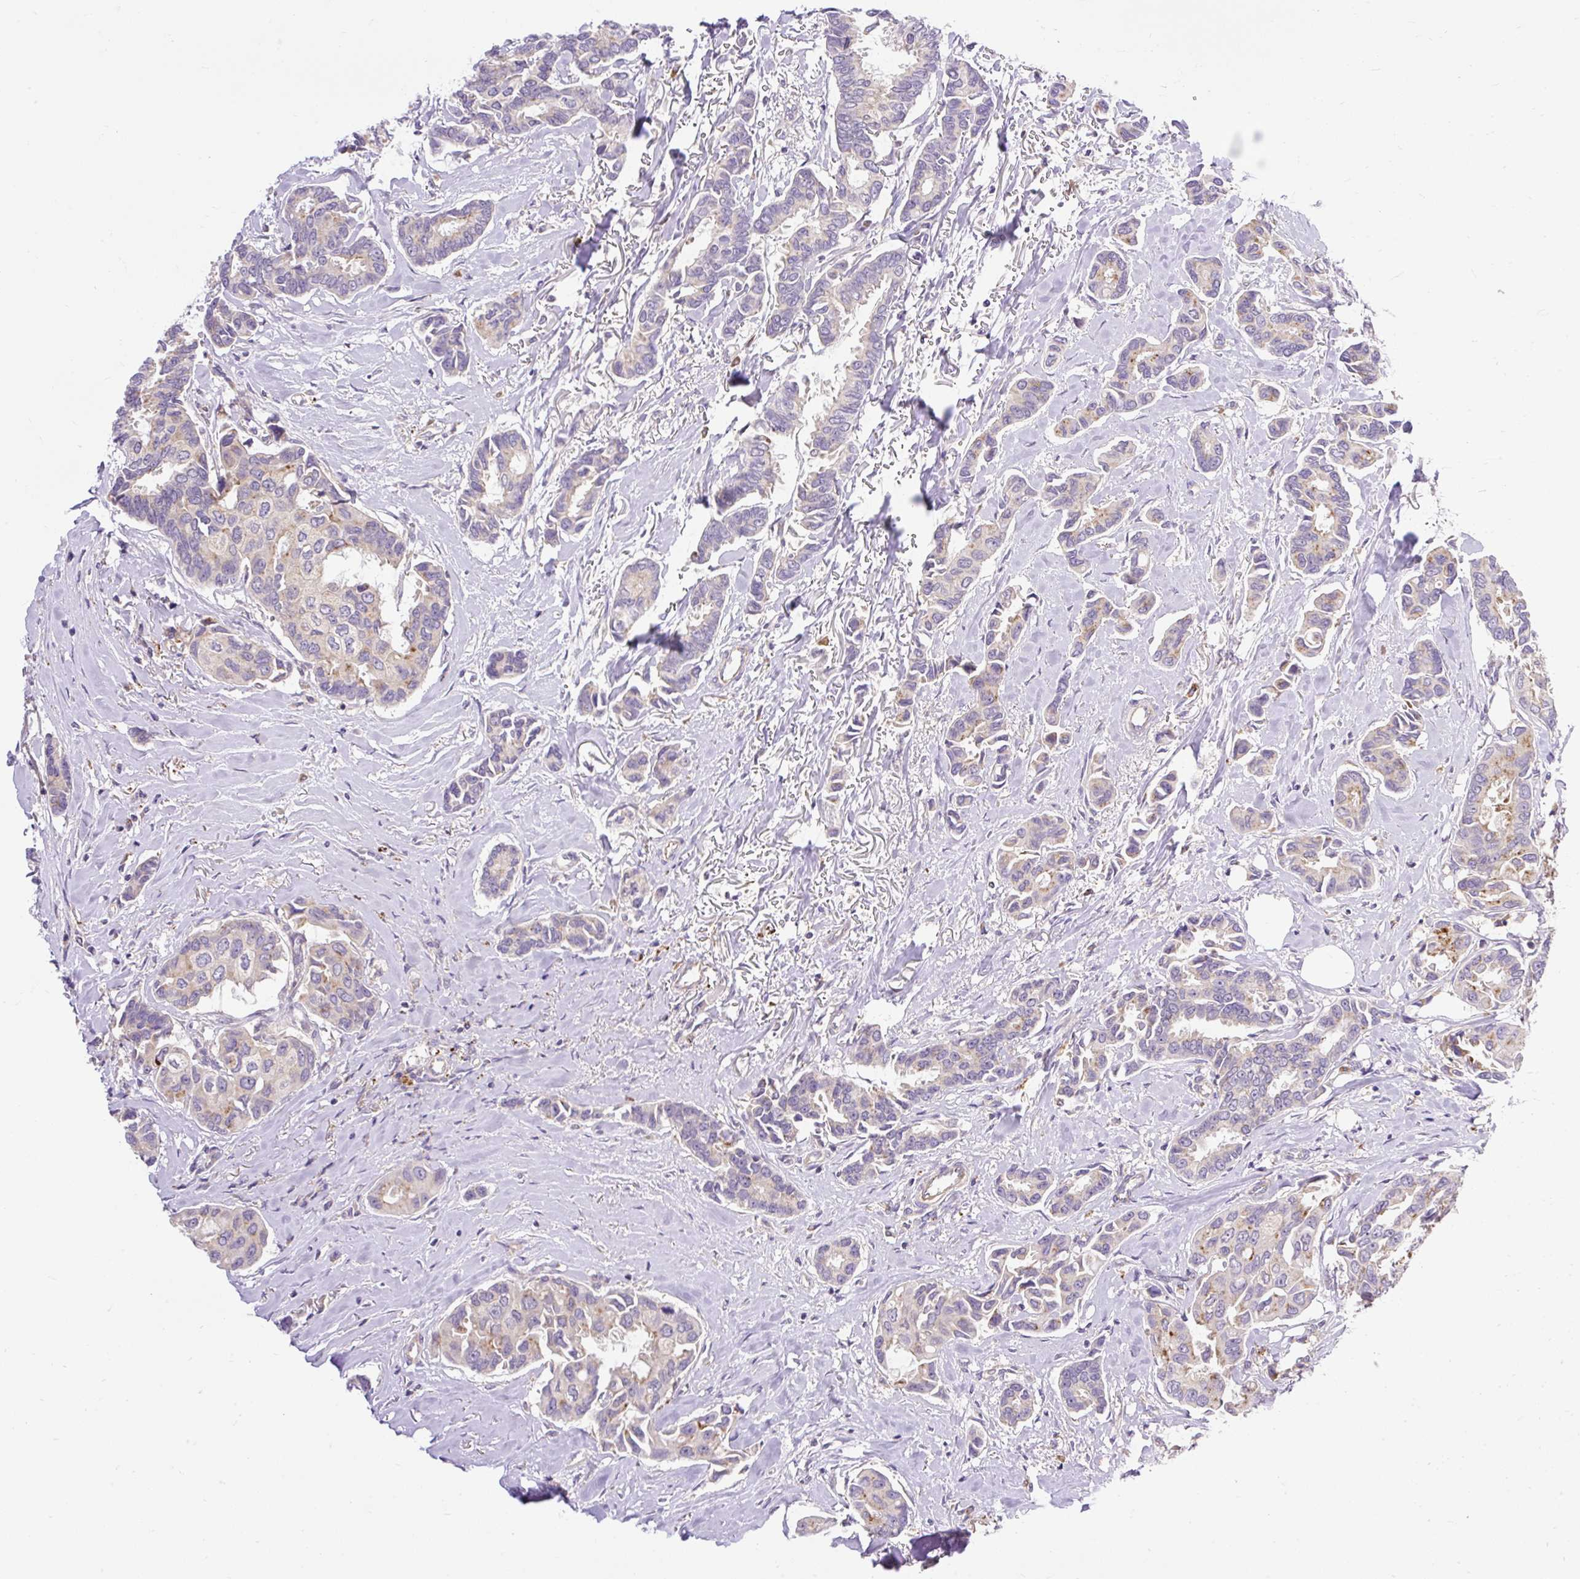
{"staining": {"intensity": "moderate", "quantity": "<25%", "location": "cytoplasmic/membranous"}, "tissue": "breast cancer", "cell_type": "Tumor cells", "image_type": "cancer", "snomed": [{"axis": "morphology", "description": "Duct carcinoma"}, {"axis": "topography", "description": "Breast"}], "caption": "Tumor cells reveal low levels of moderate cytoplasmic/membranous positivity in approximately <25% of cells in breast infiltrating ductal carcinoma.", "gene": "HEXB", "patient": {"sex": "female", "age": 73}}